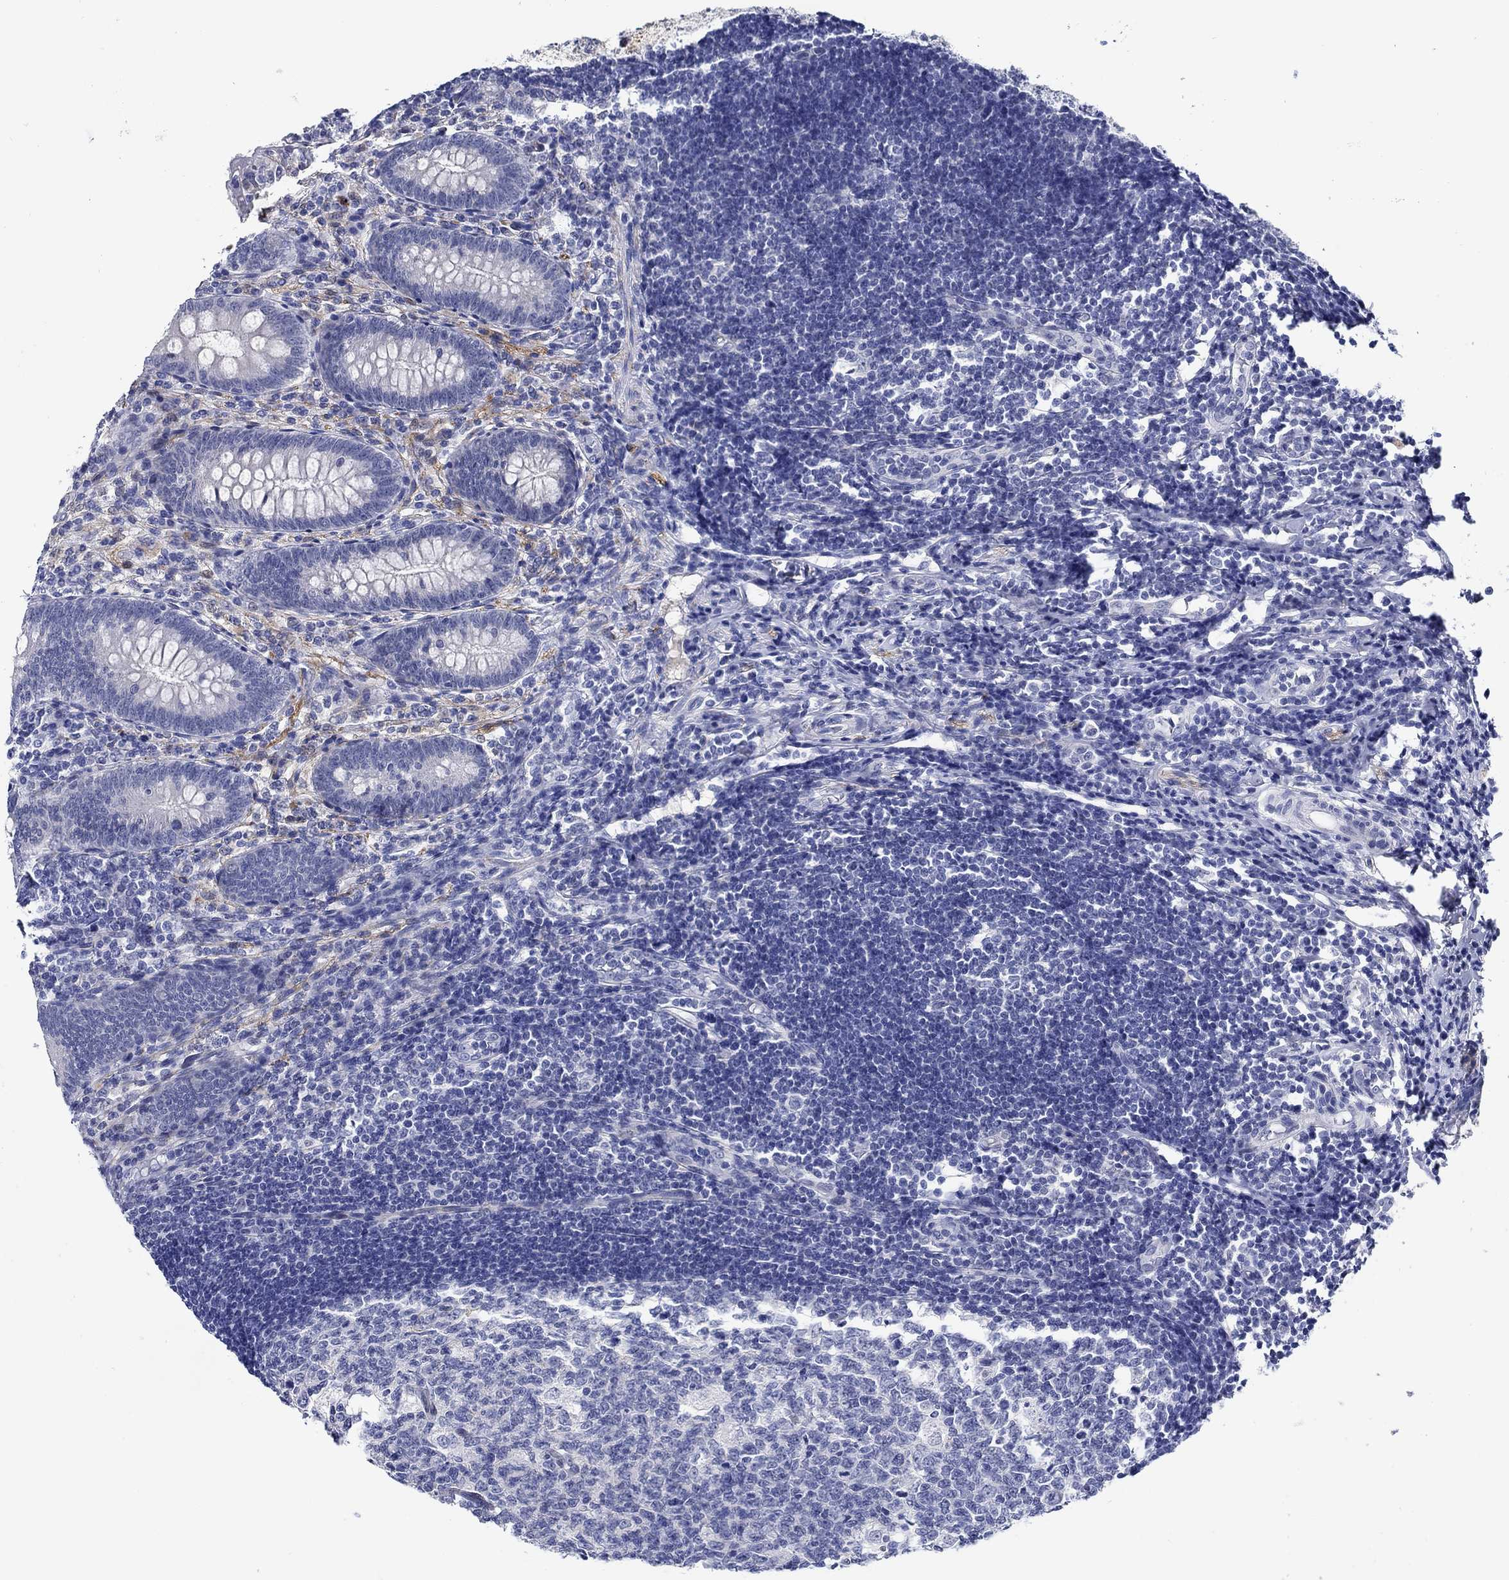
{"staining": {"intensity": "negative", "quantity": "none", "location": "none"}, "tissue": "appendix", "cell_type": "Glandular cells", "image_type": "normal", "snomed": [{"axis": "morphology", "description": "Normal tissue, NOS"}, {"axis": "morphology", "description": "Inflammation, NOS"}, {"axis": "topography", "description": "Appendix"}], "caption": "An immunohistochemistry (IHC) image of benign appendix is shown. There is no staining in glandular cells of appendix. Brightfield microscopy of immunohistochemistry (IHC) stained with DAB (3,3'-diaminobenzidine) (brown) and hematoxylin (blue), captured at high magnification.", "gene": "MC2R", "patient": {"sex": "male", "age": 16}}